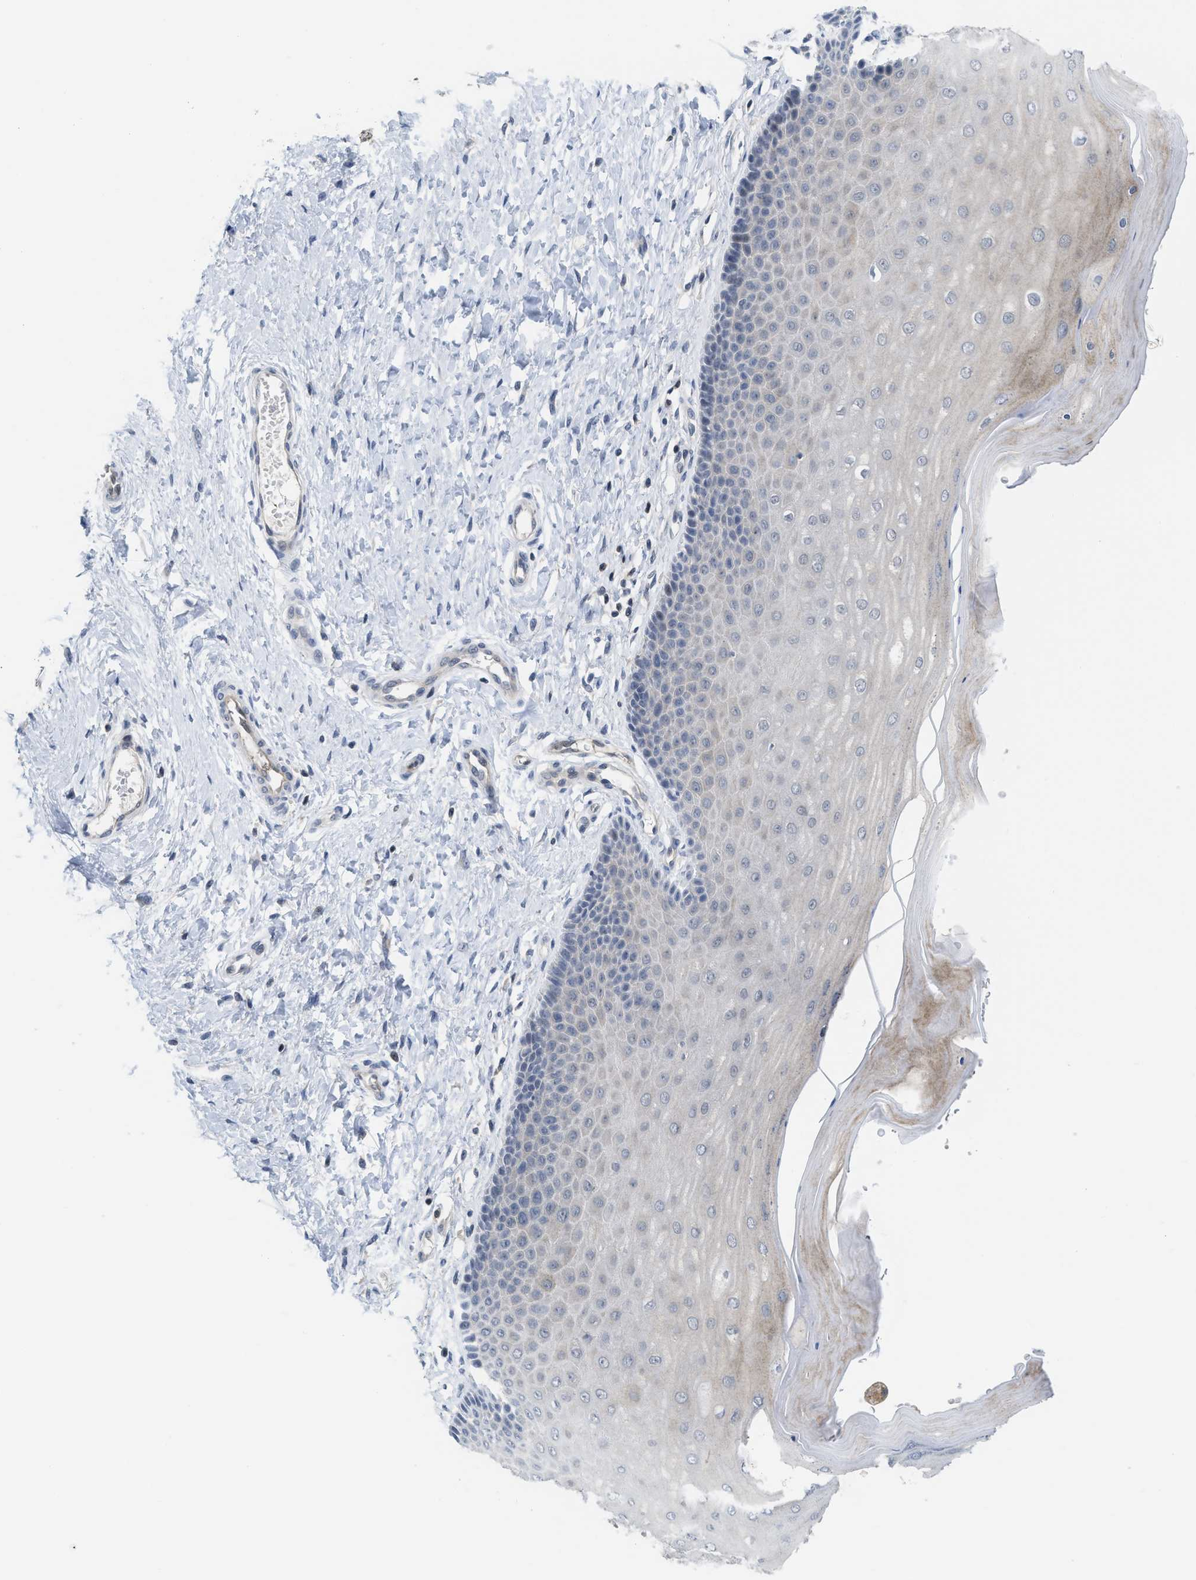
{"staining": {"intensity": "negative", "quantity": "none", "location": "none"}, "tissue": "cervix", "cell_type": "Glandular cells", "image_type": "normal", "snomed": [{"axis": "morphology", "description": "Normal tissue, NOS"}, {"axis": "topography", "description": "Cervix"}], "caption": "The image reveals no staining of glandular cells in benign cervix. (DAB (3,3'-diaminobenzidine) immunohistochemistry (IHC) visualized using brightfield microscopy, high magnification).", "gene": "LDAF1", "patient": {"sex": "female", "age": 55}}